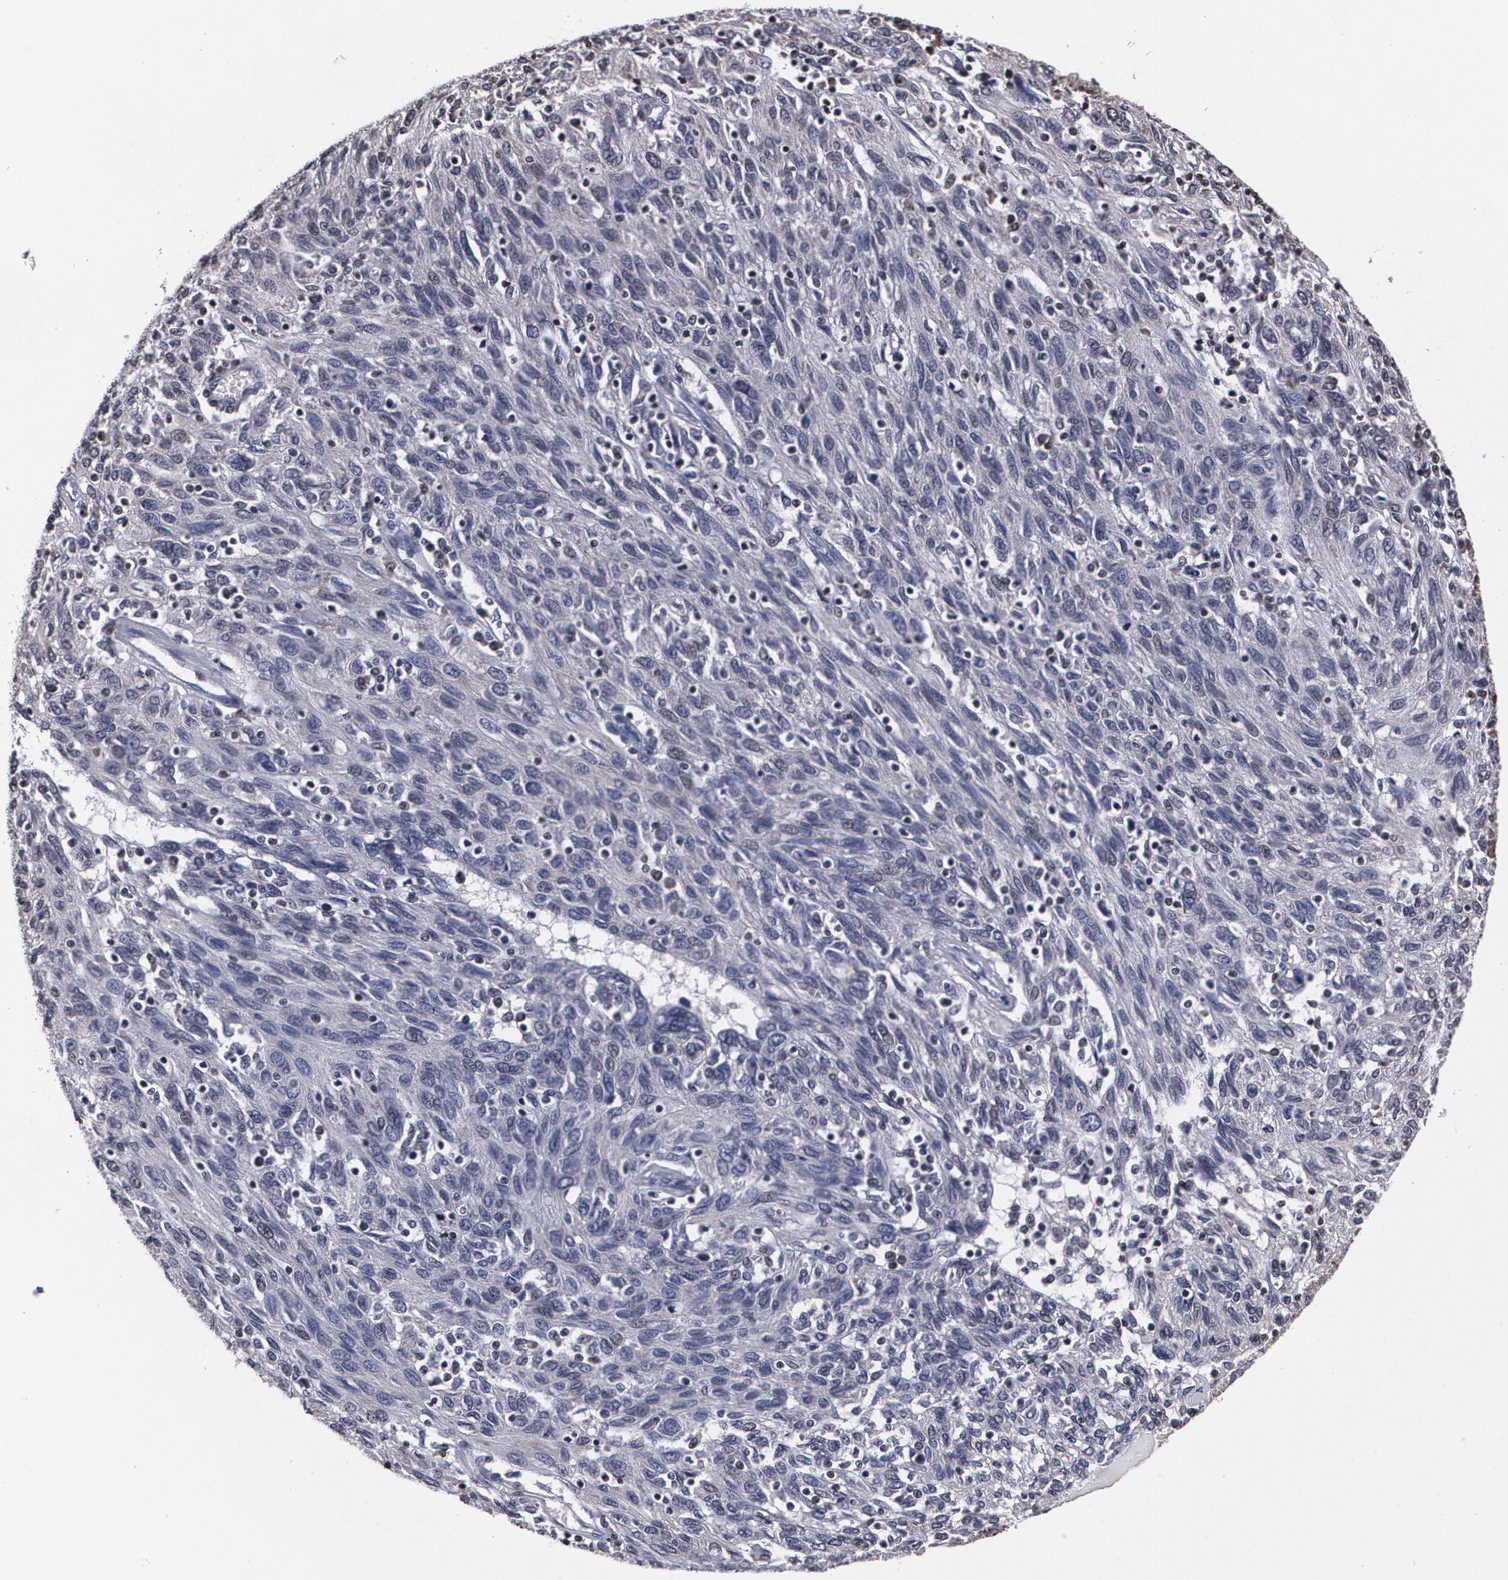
{"staining": {"intensity": "negative", "quantity": "none", "location": "none"}, "tissue": "ovarian cancer", "cell_type": "Tumor cells", "image_type": "cancer", "snomed": [{"axis": "morphology", "description": "Carcinoma, endometroid"}, {"axis": "topography", "description": "Ovary"}], "caption": "Tumor cells are negative for protein expression in human endometroid carcinoma (ovarian).", "gene": "MVP", "patient": {"sex": "female", "age": 50}}